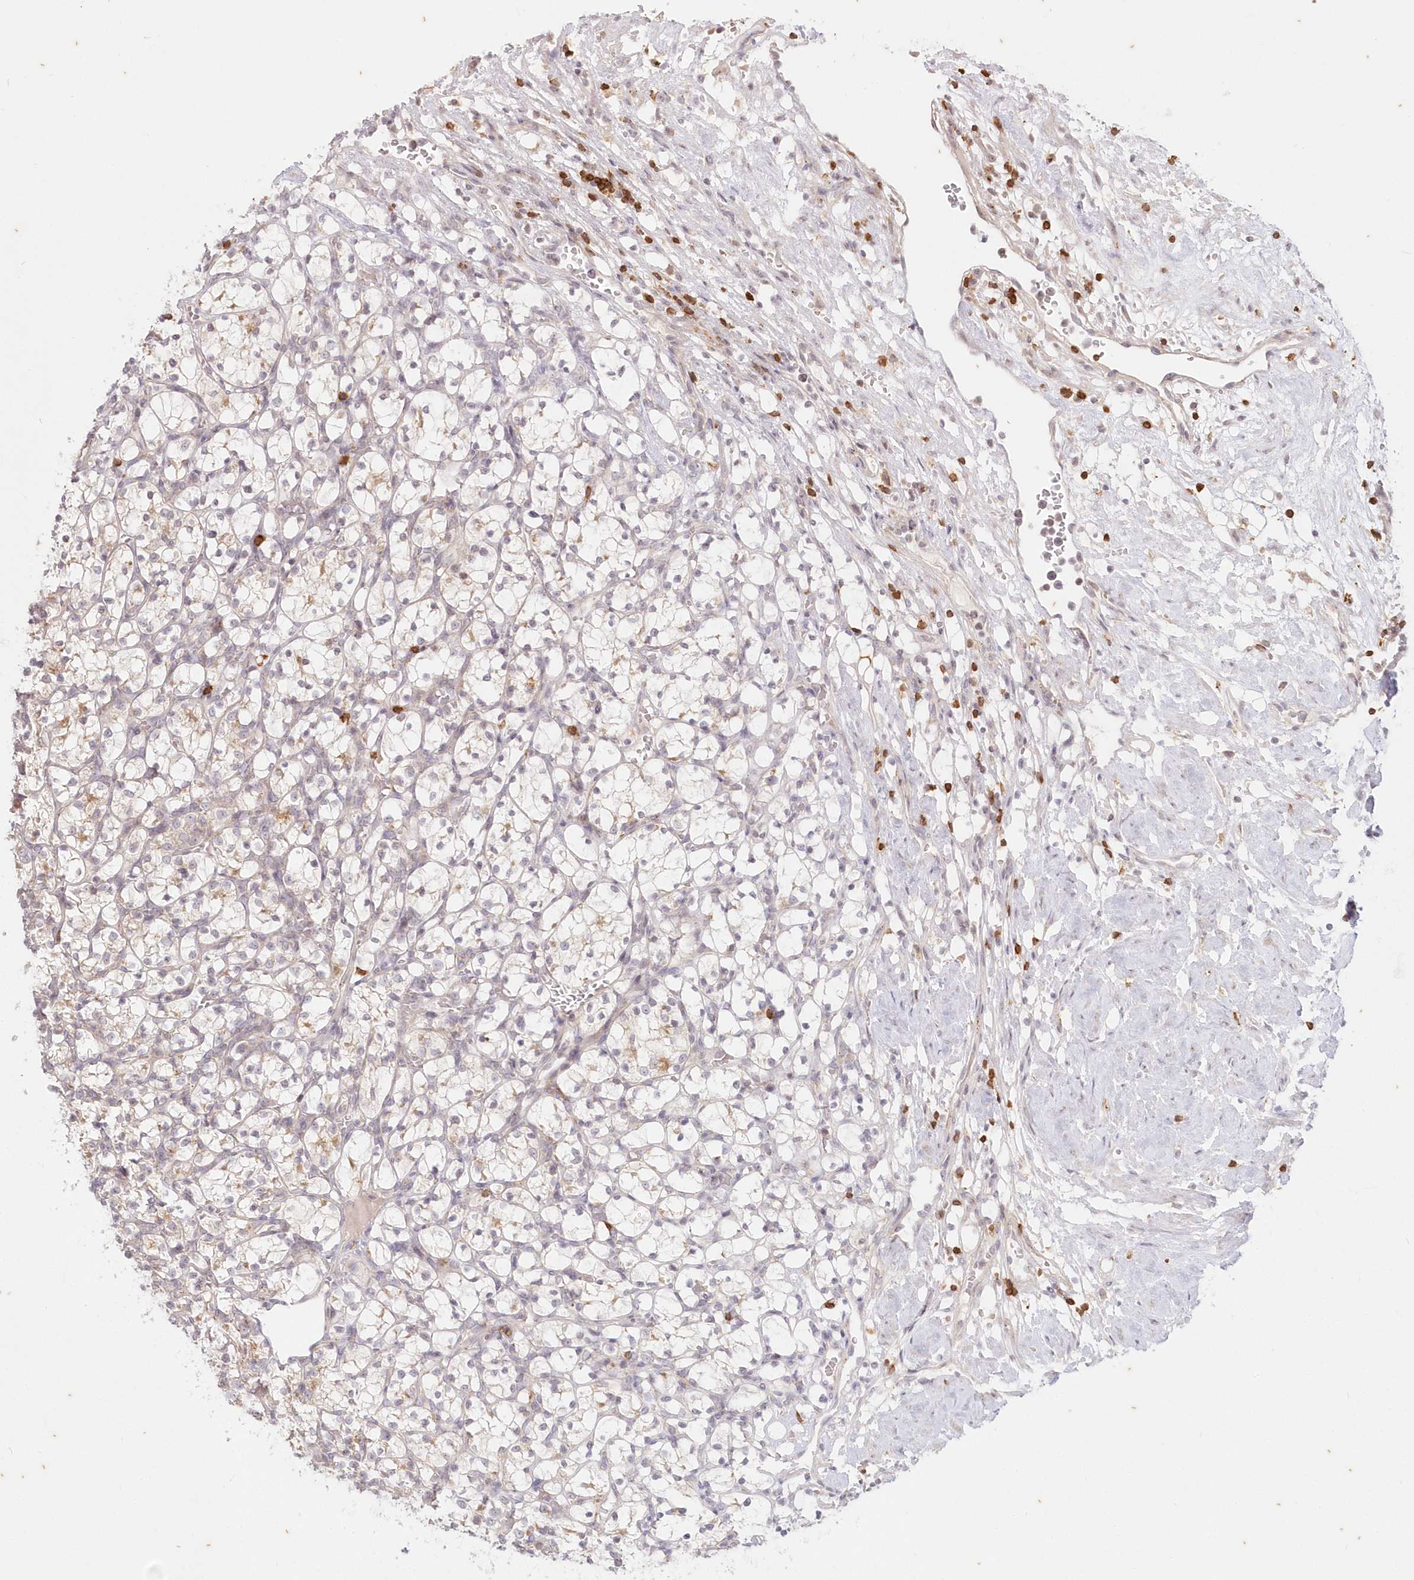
{"staining": {"intensity": "negative", "quantity": "none", "location": "none"}, "tissue": "renal cancer", "cell_type": "Tumor cells", "image_type": "cancer", "snomed": [{"axis": "morphology", "description": "Adenocarcinoma, NOS"}, {"axis": "topography", "description": "Kidney"}], "caption": "The photomicrograph shows no staining of tumor cells in renal cancer.", "gene": "MTMR3", "patient": {"sex": "female", "age": 69}}